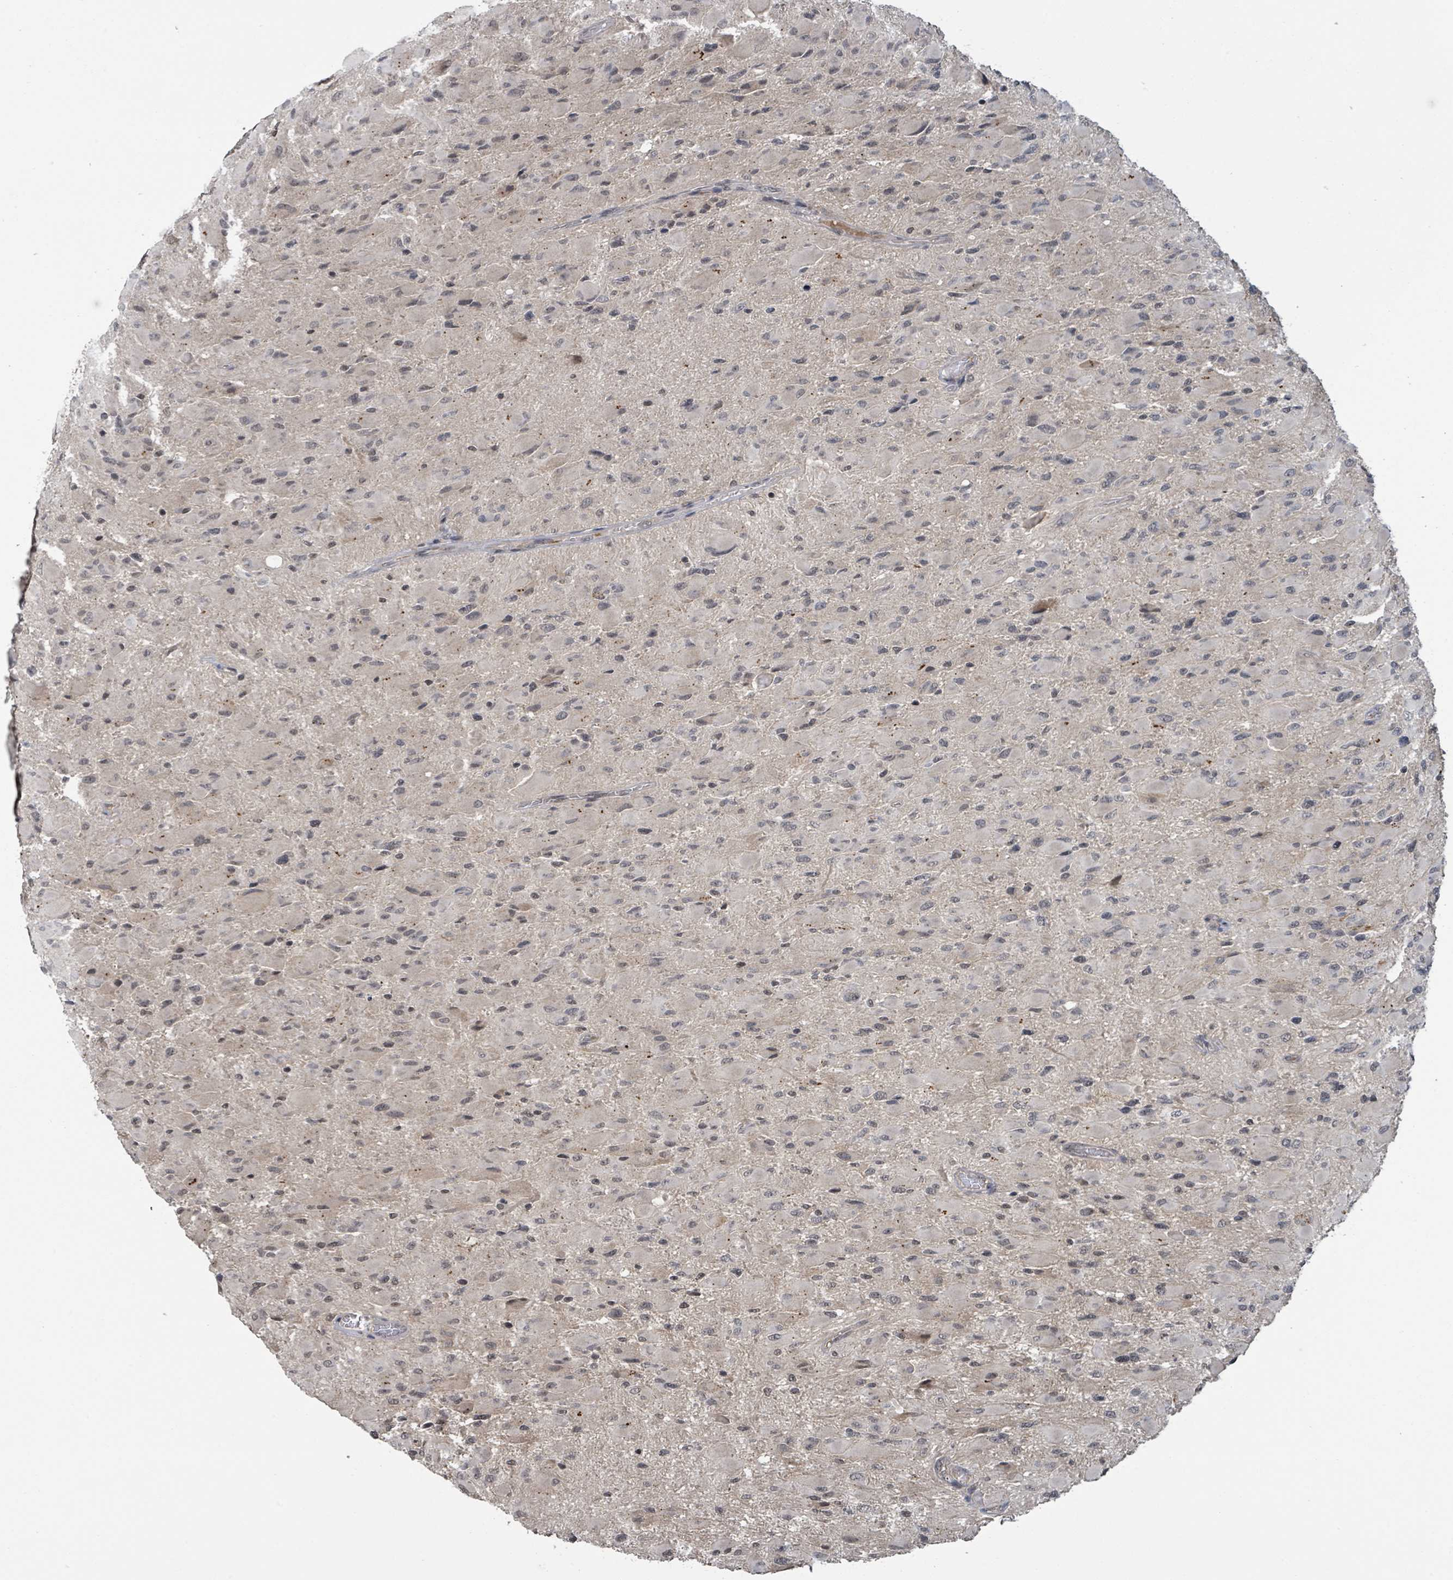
{"staining": {"intensity": "weak", "quantity": "25%-75%", "location": "nuclear"}, "tissue": "glioma", "cell_type": "Tumor cells", "image_type": "cancer", "snomed": [{"axis": "morphology", "description": "Glioma, malignant, High grade"}, {"axis": "topography", "description": "Cerebral cortex"}], "caption": "Protein staining exhibits weak nuclear expression in about 25%-75% of tumor cells in glioma.", "gene": "ZBTB14", "patient": {"sex": "female", "age": 36}}